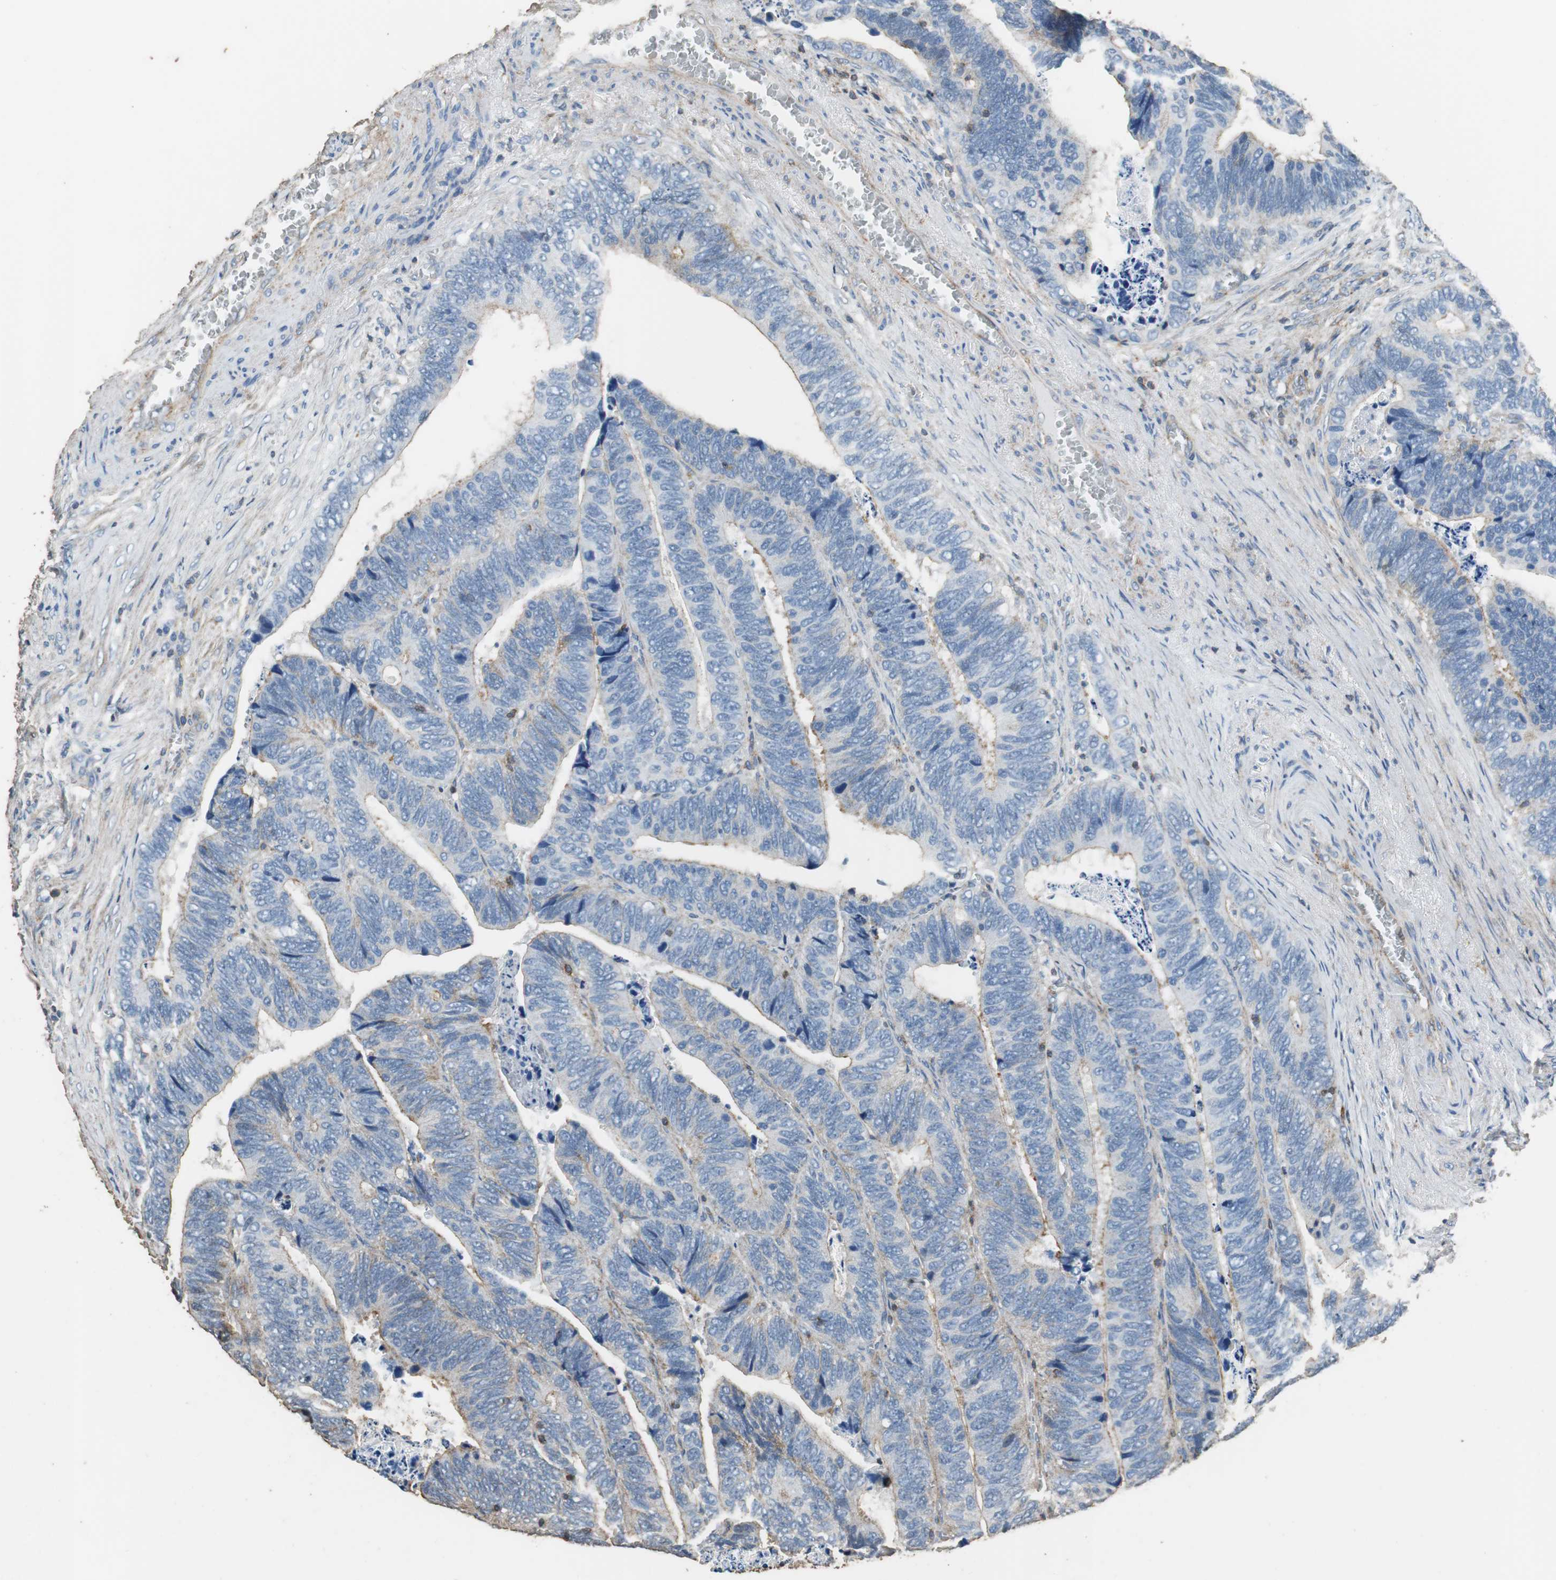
{"staining": {"intensity": "weak", "quantity": "<25%", "location": "cytoplasmic/membranous"}, "tissue": "colorectal cancer", "cell_type": "Tumor cells", "image_type": "cancer", "snomed": [{"axis": "morphology", "description": "Adenocarcinoma, NOS"}, {"axis": "topography", "description": "Colon"}], "caption": "Immunohistochemistry (IHC) image of colorectal adenocarcinoma stained for a protein (brown), which demonstrates no positivity in tumor cells.", "gene": "PRKRA", "patient": {"sex": "male", "age": 72}}